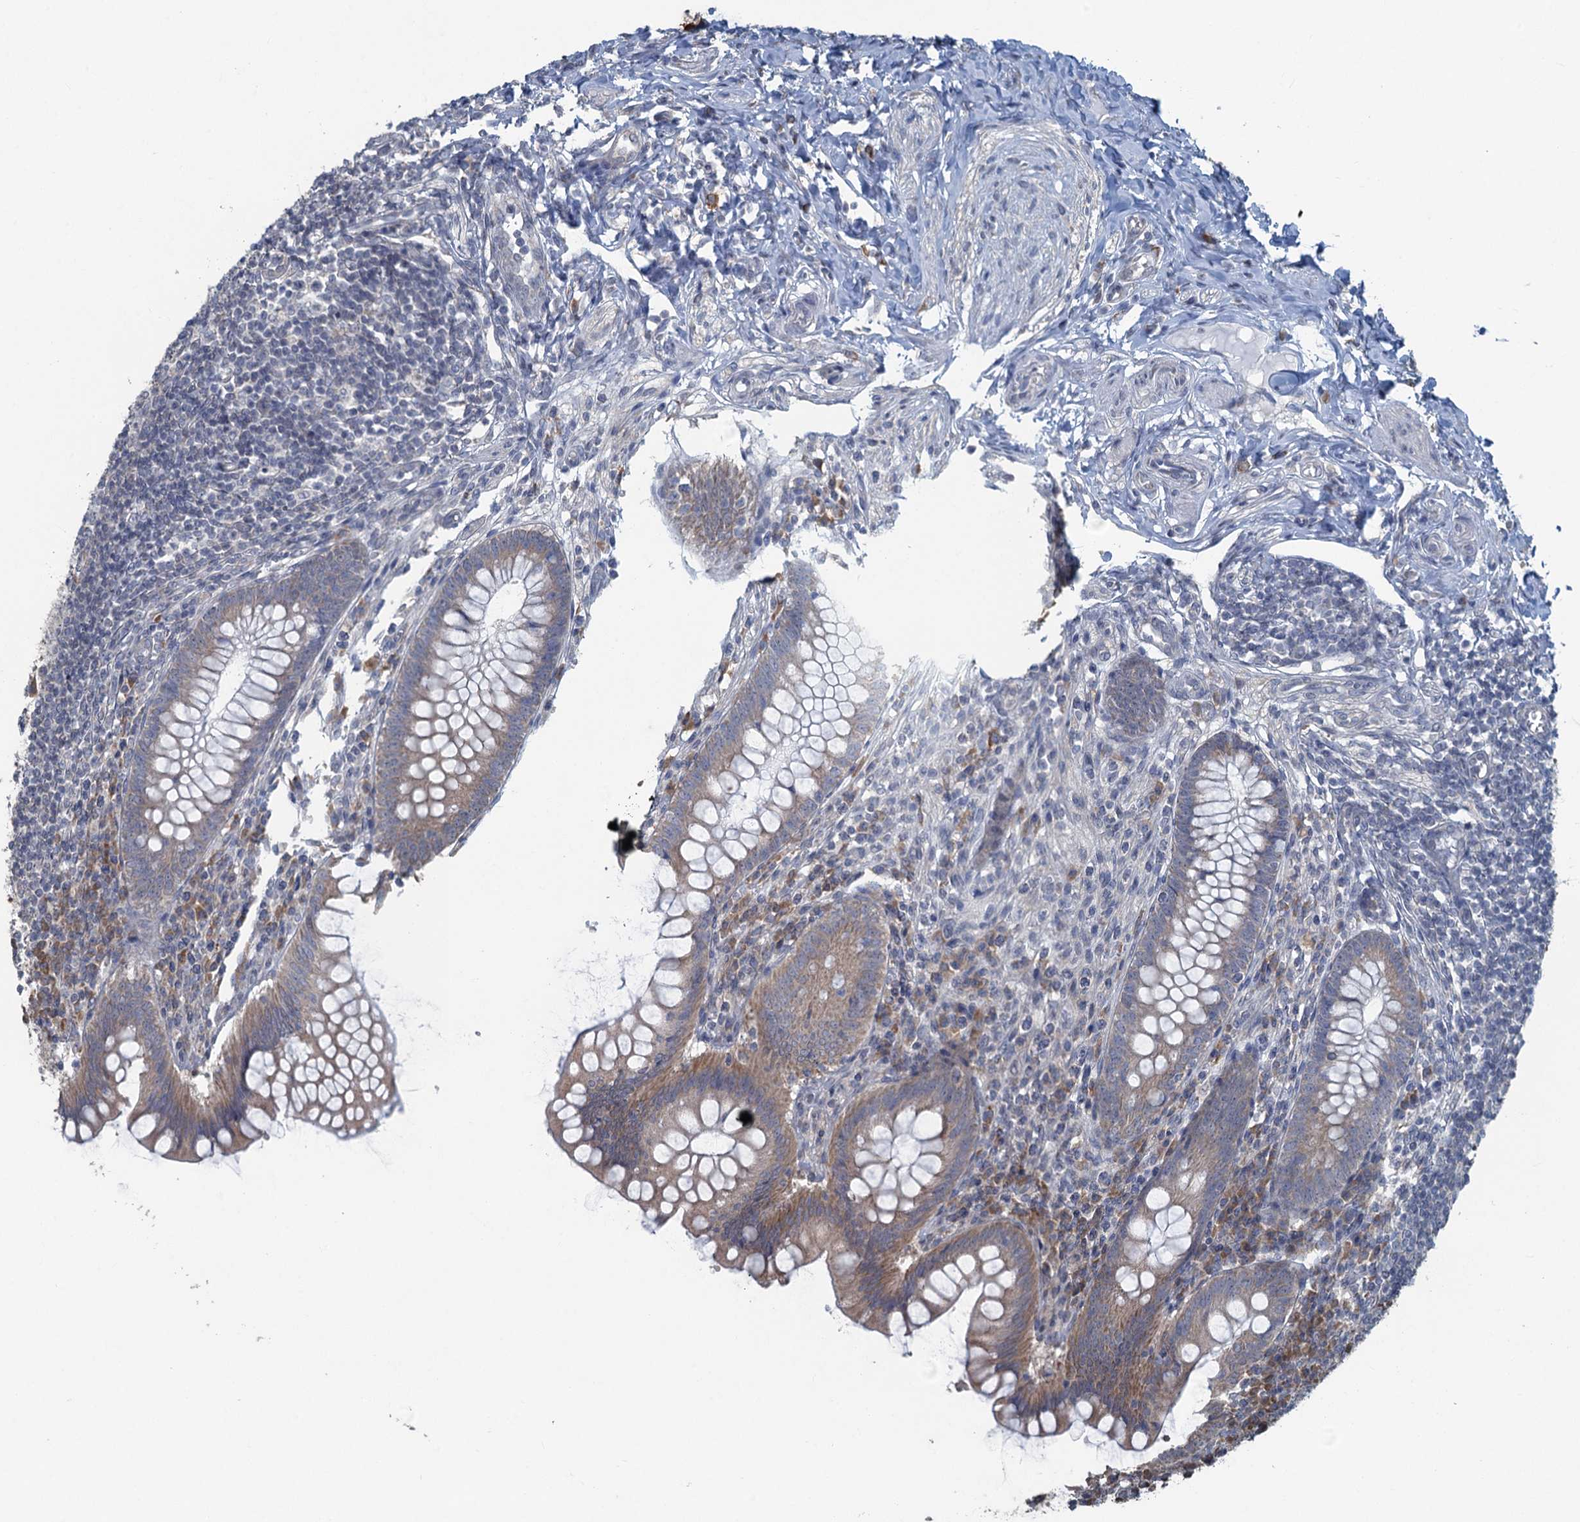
{"staining": {"intensity": "weak", "quantity": ">75%", "location": "cytoplasmic/membranous"}, "tissue": "appendix", "cell_type": "Glandular cells", "image_type": "normal", "snomed": [{"axis": "morphology", "description": "Normal tissue, NOS"}, {"axis": "topography", "description": "Appendix"}], "caption": "Immunohistochemistry (DAB (3,3'-diaminobenzidine)) staining of unremarkable appendix exhibits weak cytoplasmic/membranous protein expression in approximately >75% of glandular cells. (Brightfield microscopy of DAB IHC at high magnification).", "gene": "TEX35", "patient": {"sex": "female", "age": 33}}